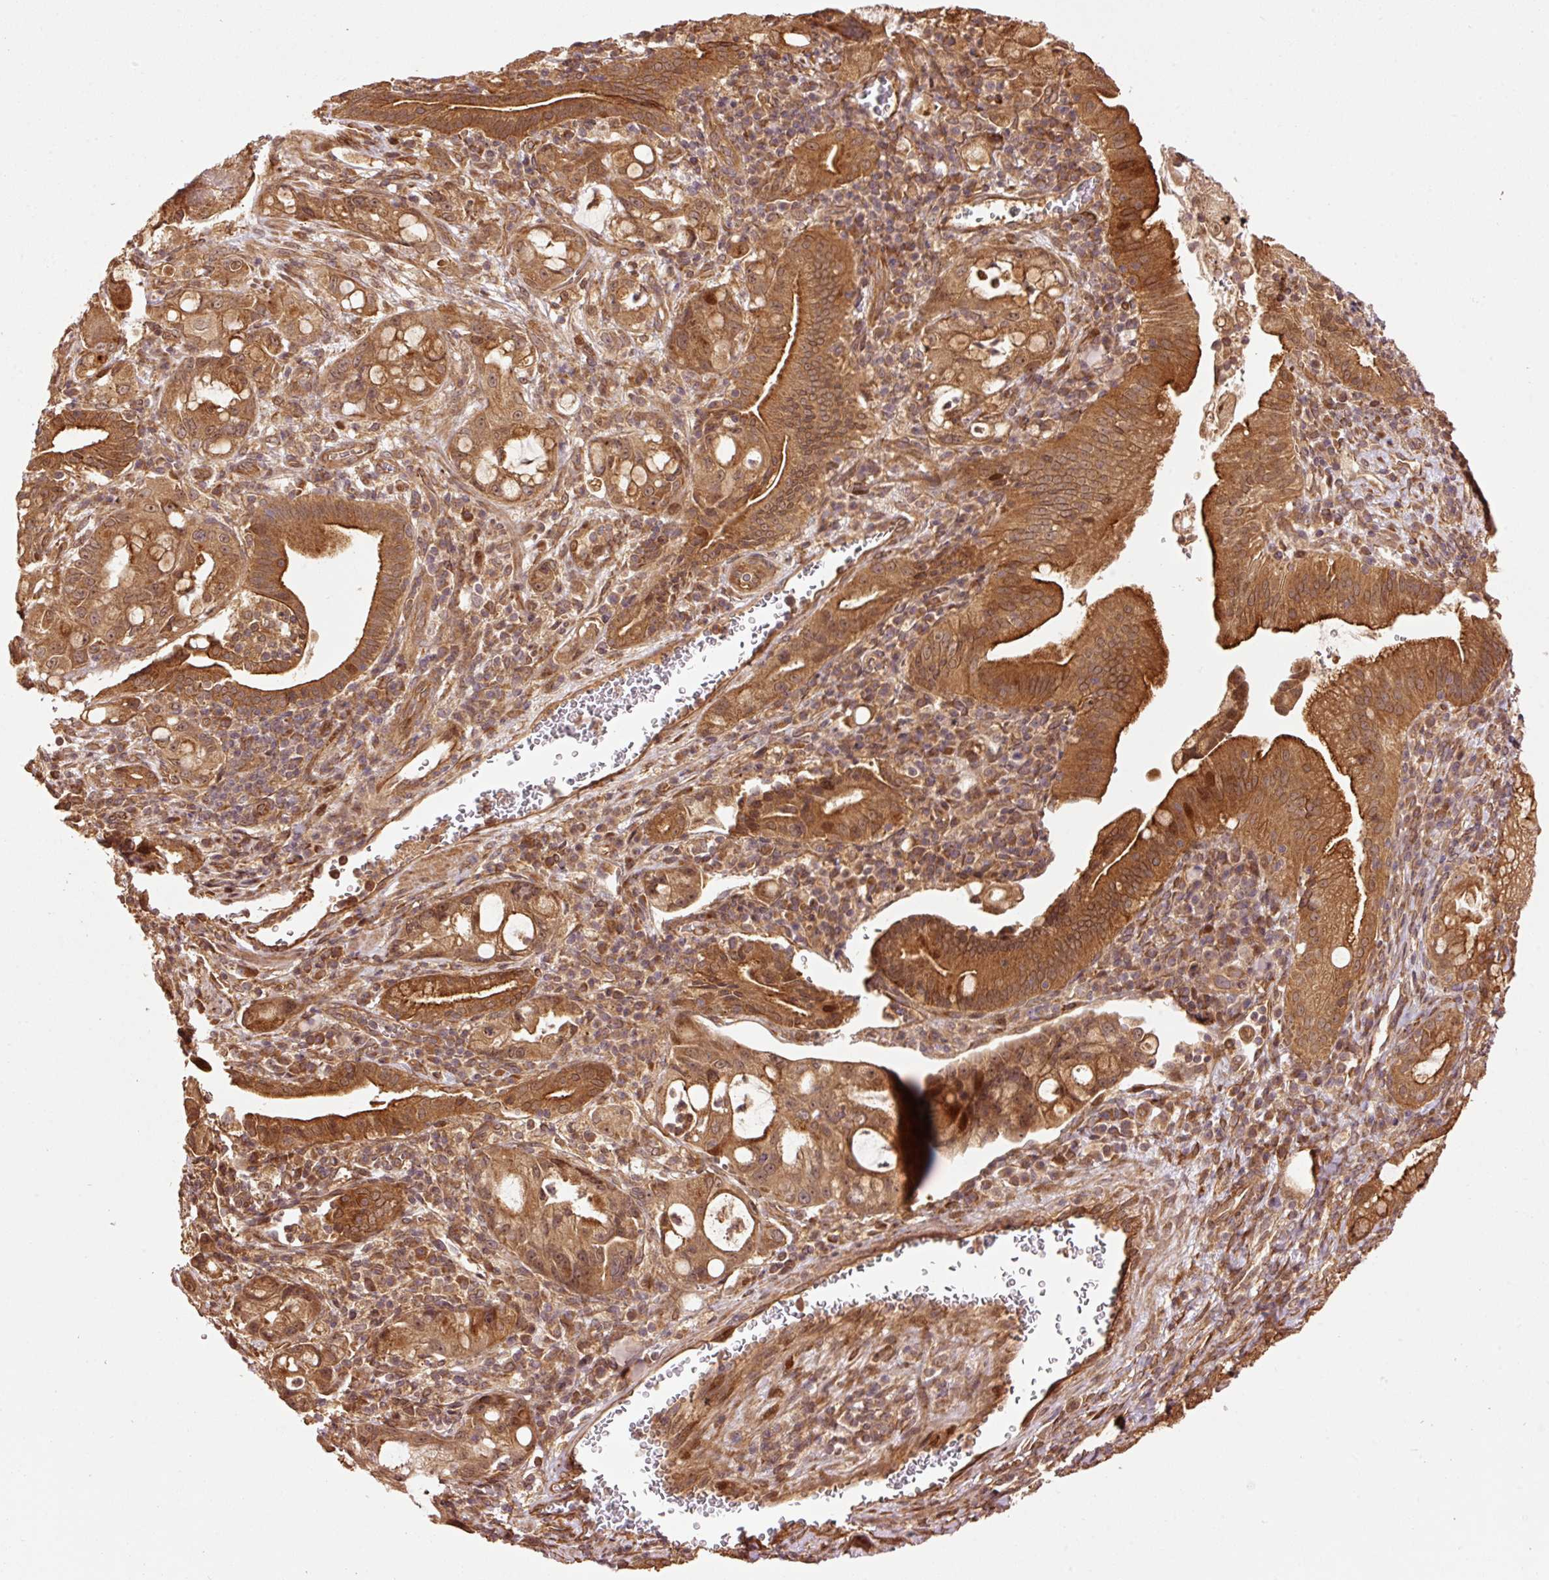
{"staining": {"intensity": "strong", "quantity": ">75%", "location": "cytoplasmic/membranous,nuclear"}, "tissue": "pancreatic cancer", "cell_type": "Tumor cells", "image_type": "cancer", "snomed": [{"axis": "morphology", "description": "Adenocarcinoma, NOS"}, {"axis": "topography", "description": "Pancreas"}], "caption": "Immunohistochemistry (IHC) staining of pancreatic adenocarcinoma, which exhibits high levels of strong cytoplasmic/membranous and nuclear staining in approximately >75% of tumor cells indicating strong cytoplasmic/membranous and nuclear protein positivity. The staining was performed using DAB (brown) for protein detection and nuclei were counterstained in hematoxylin (blue).", "gene": "OXER1", "patient": {"sex": "male", "age": 68}}